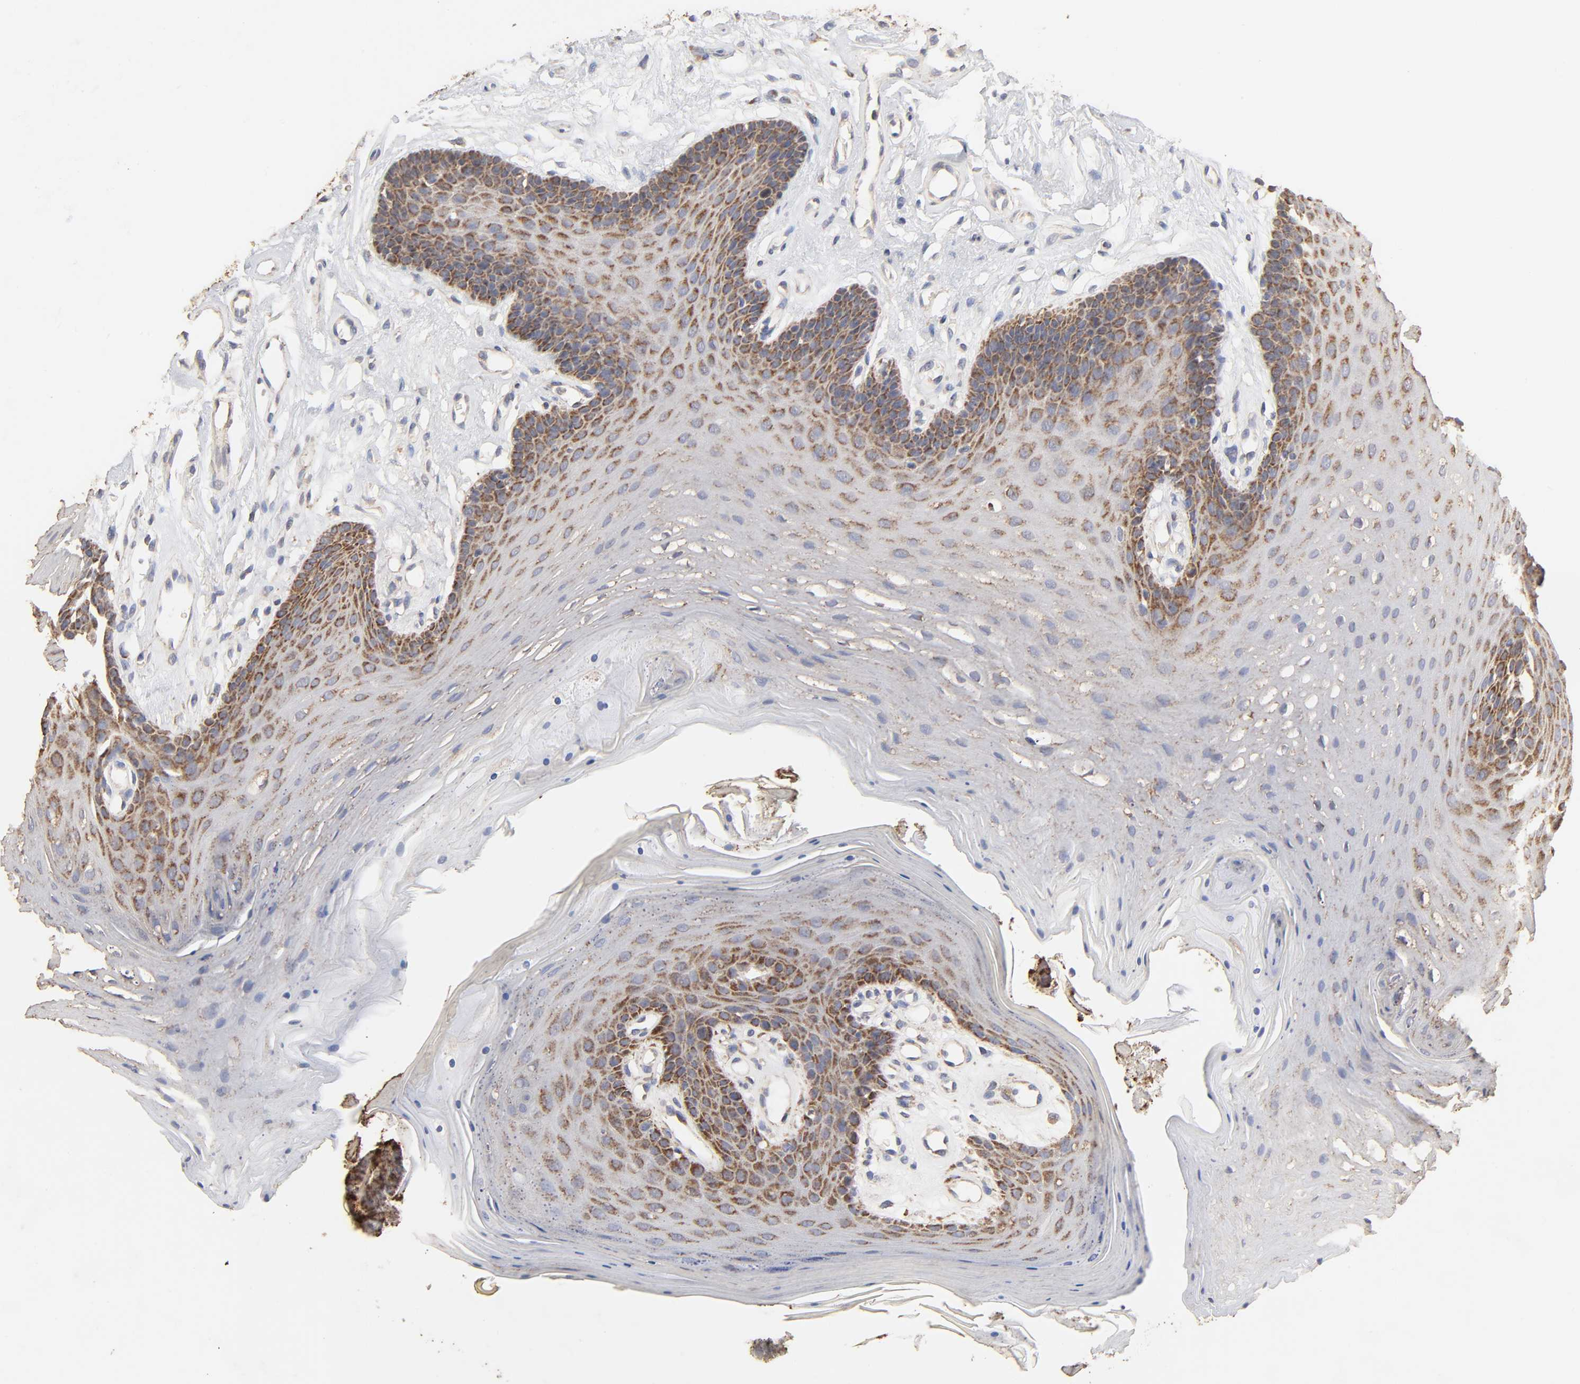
{"staining": {"intensity": "moderate", "quantity": "25%-75%", "location": "cytoplasmic/membranous"}, "tissue": "oral mucosa", "cell_type": "Squamous epithelial cells", "image_type": "normal", "snomed": [{"axis": "morphology", "description": "Normal tissue, NOS"}, {"axis": "topography", "description": "Oral tissue"}], "caption": "A brown stain shows moderate cytoplasmic/membranous staining of a protein in squamous epithelial cells of unremarkable human oral mucosa.", "gene": "CYCS", "patient": {"sex": "male", "age": 62}}